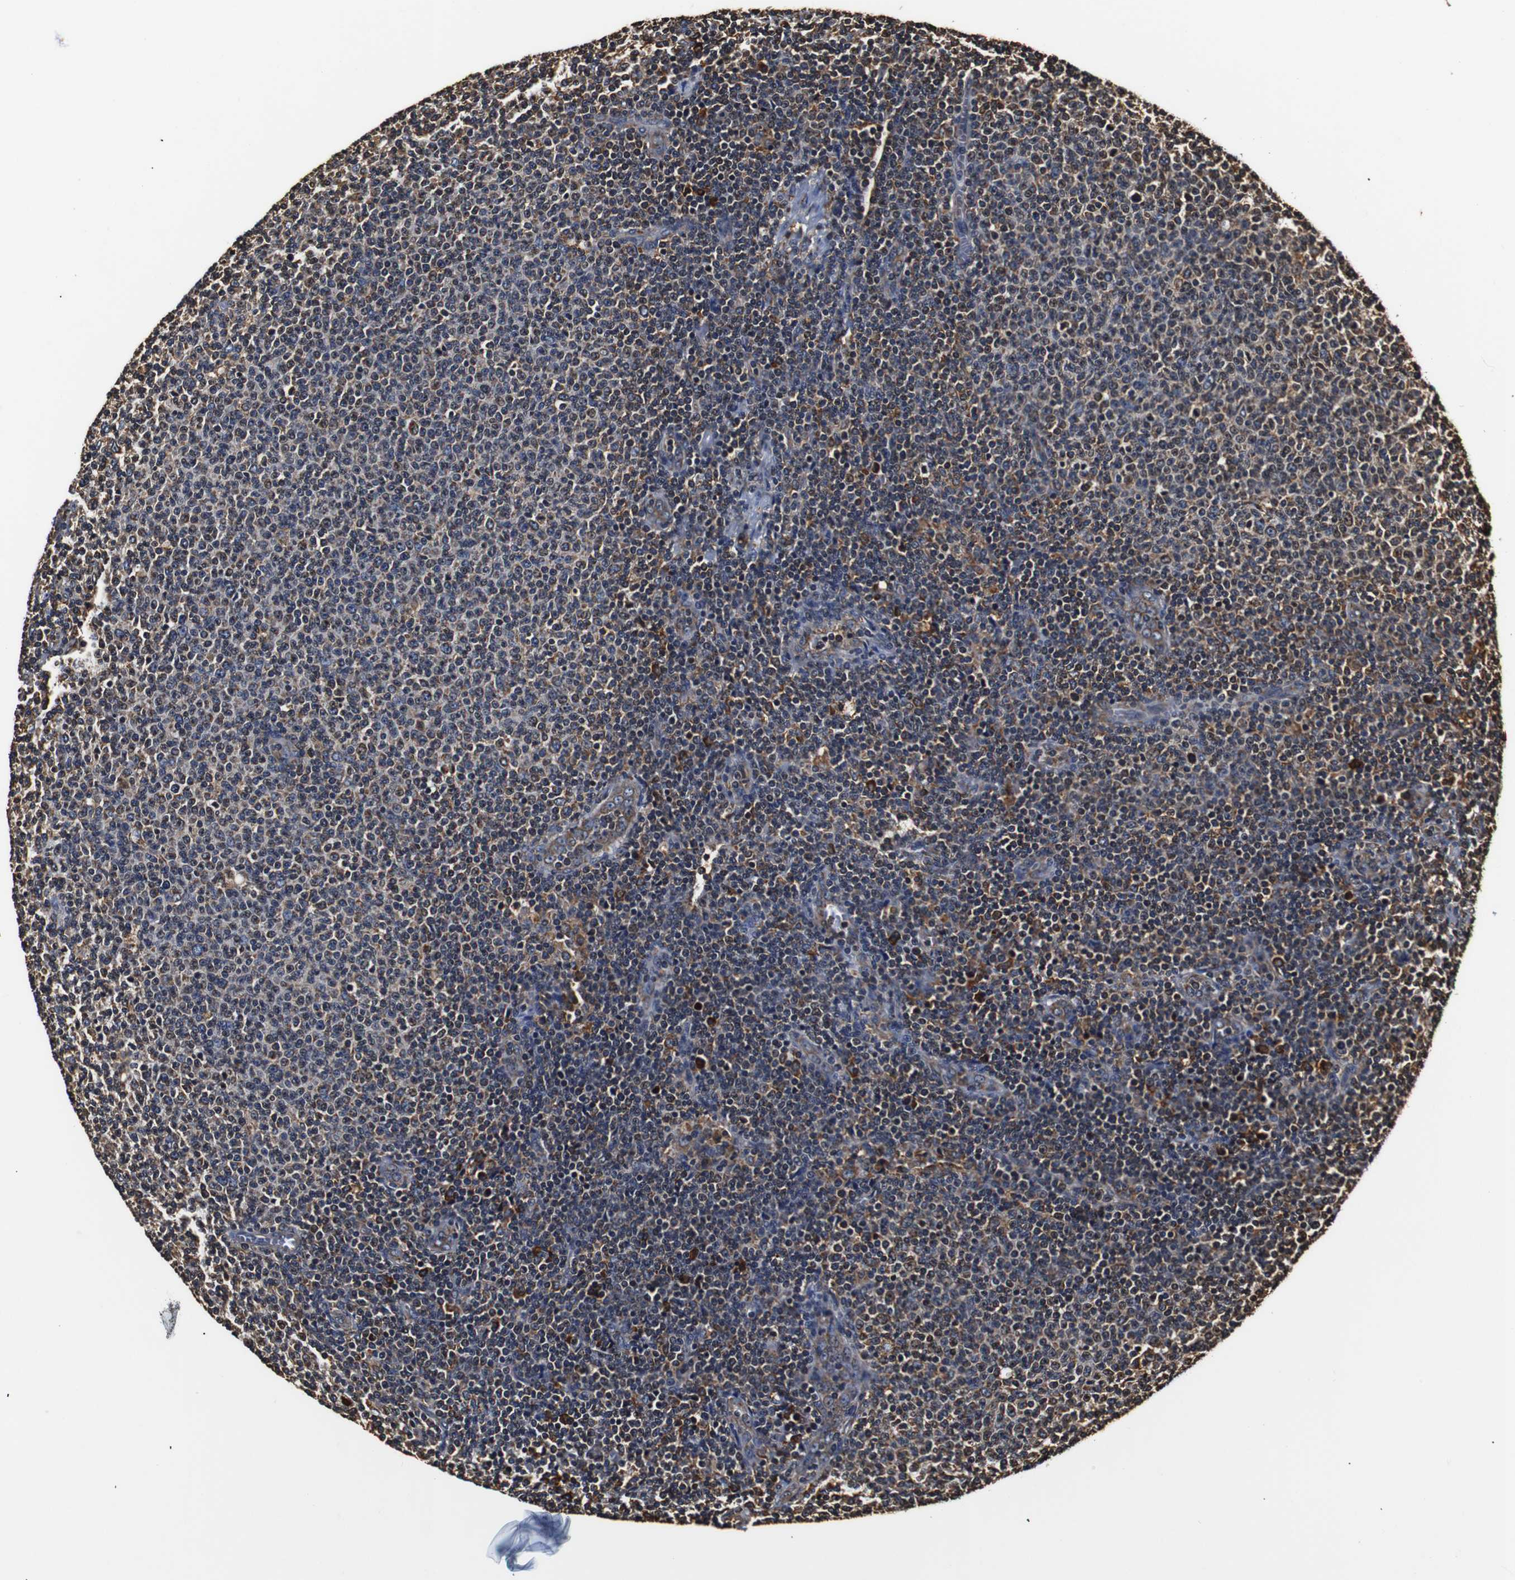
{"staining": {"intensity": "weak", "quantity": "<25%", "location": "cytoplasmic/membranous"}, "tissue": "lymphoma", "cell_type": "Tumor cells", "image_type": "cancer", "snomed": [{"axis": "morphology", "description": "Malignant lymphoma, non-Hodgkin's type, Low grade"}, {"axis": "topography", "description": "Lymph node"}], "caption": "Tumor cells show no significant protein expression in lymphoma.", "gene": "HHIP", "patient": {"sex": "male", "age": 66}}